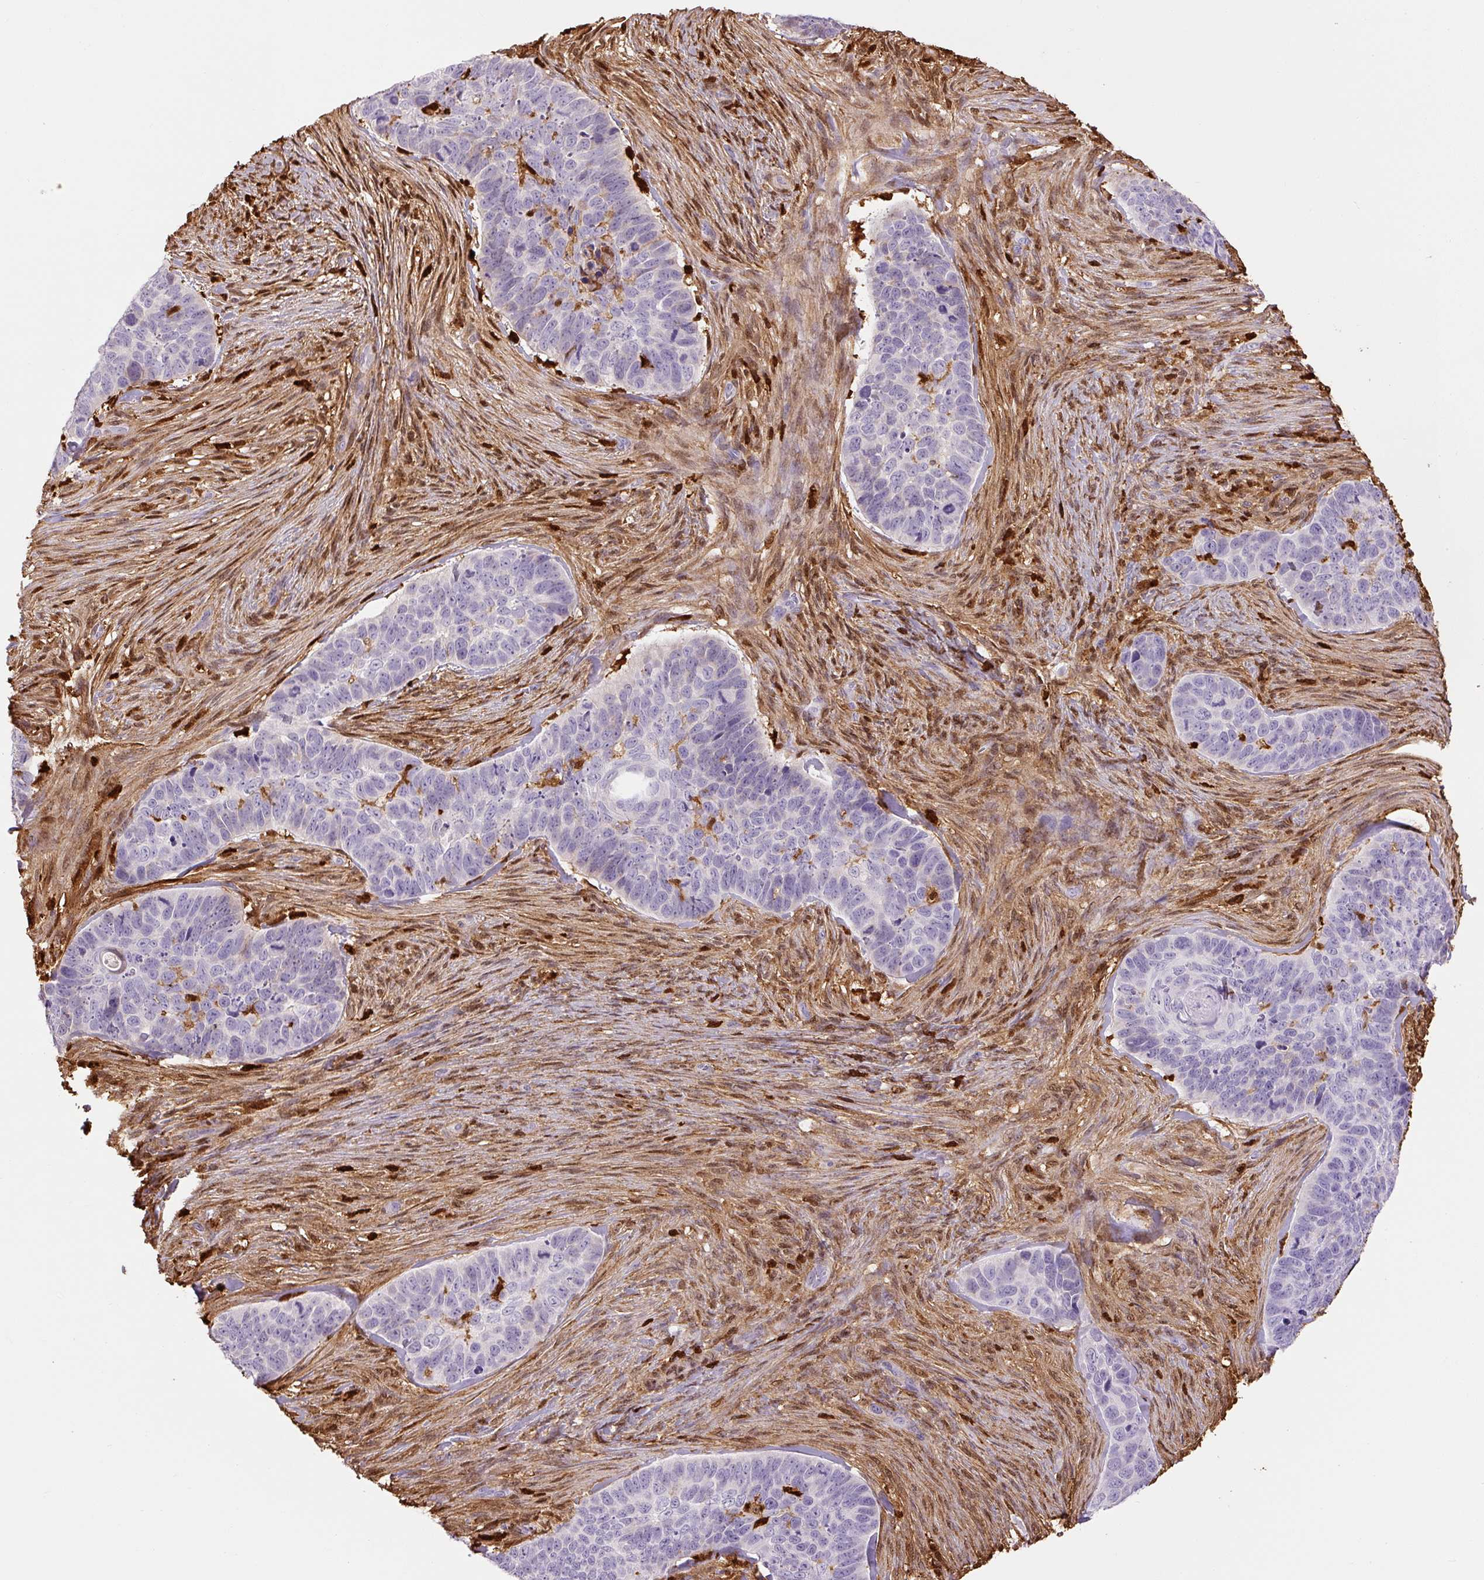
{"staining": {"intensity": "negative", "quantity": "none", "location": "none"}, "tissue": "skin cancer", "cell_type": "Tumor cells", "image_type": "cancer", "snomed": [{"axis": "morphology", "description": "Basal cell carcinoma"}, {"axis": "topography", "description": "Skin"}], "caption": "The micrograph reveals no staining of tumor cells in basal cell carcinoma (skin). (DAB (3,3'-diaminobenzidine) immunohistochemistry, high magnification).", "gene": "S100A4", "patient": {"sex": "female", "age": 82}}